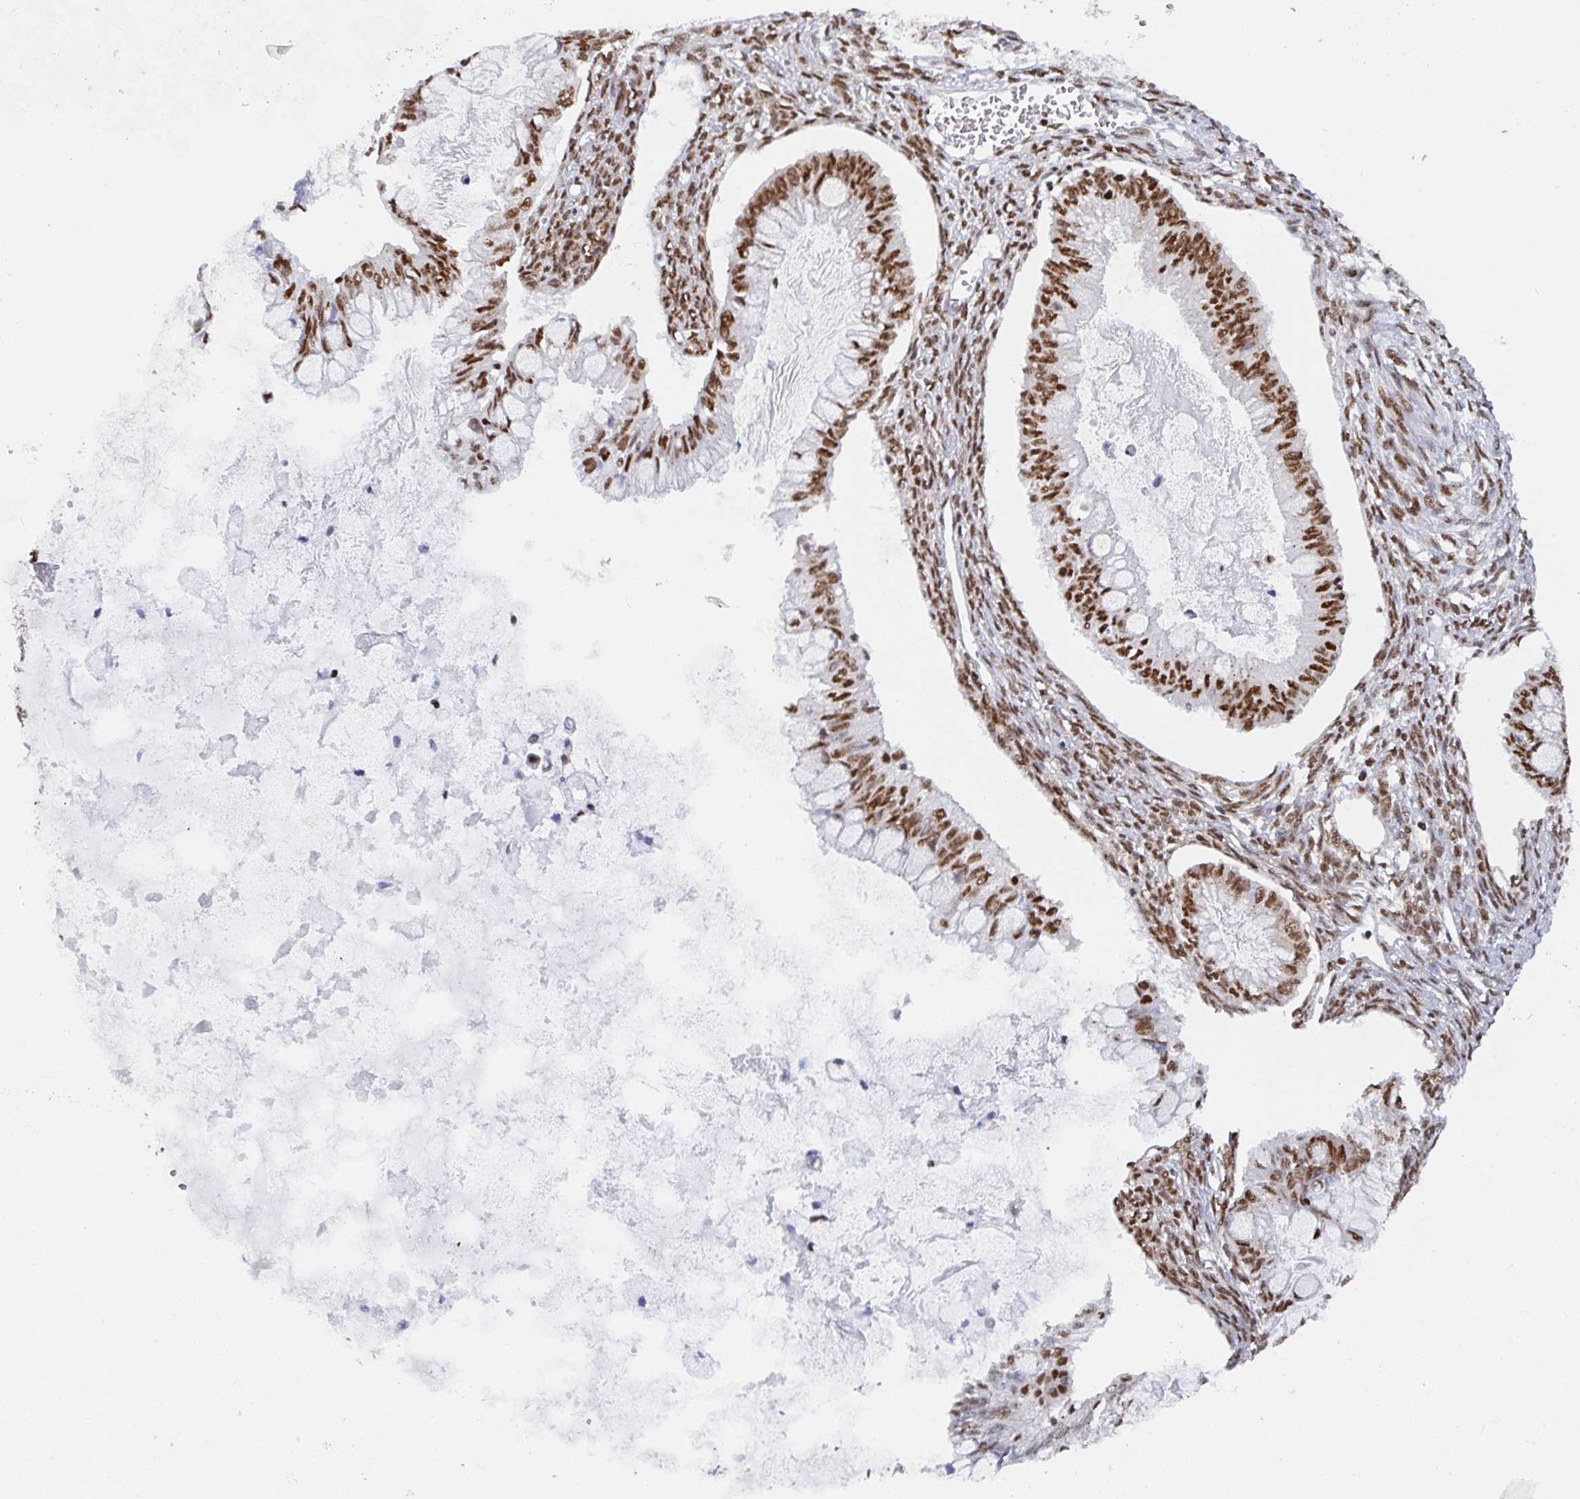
{"staining": {"intensity": "moderate", "quantity": ">75%", "location": "nuclear"}, "tissue": "ovarian cancer", "cell_type": "Tumor cells", "image_type": "cancer", "snomed": [{"axis": "morphology", "description": "Cystadenocarcinoma, mucinous, NOS"}, {"axis": "topography", "description": "Ovary"}], "caption": "Immunohistochemistry (DAB) staining of human ovarian mucinous cystadenocarcinoma displays moderate nuclear protein expression in approximately >75% of tumor cells.", "gene": "EWSR1", "patient": {"sex": "female", "age": 34}}